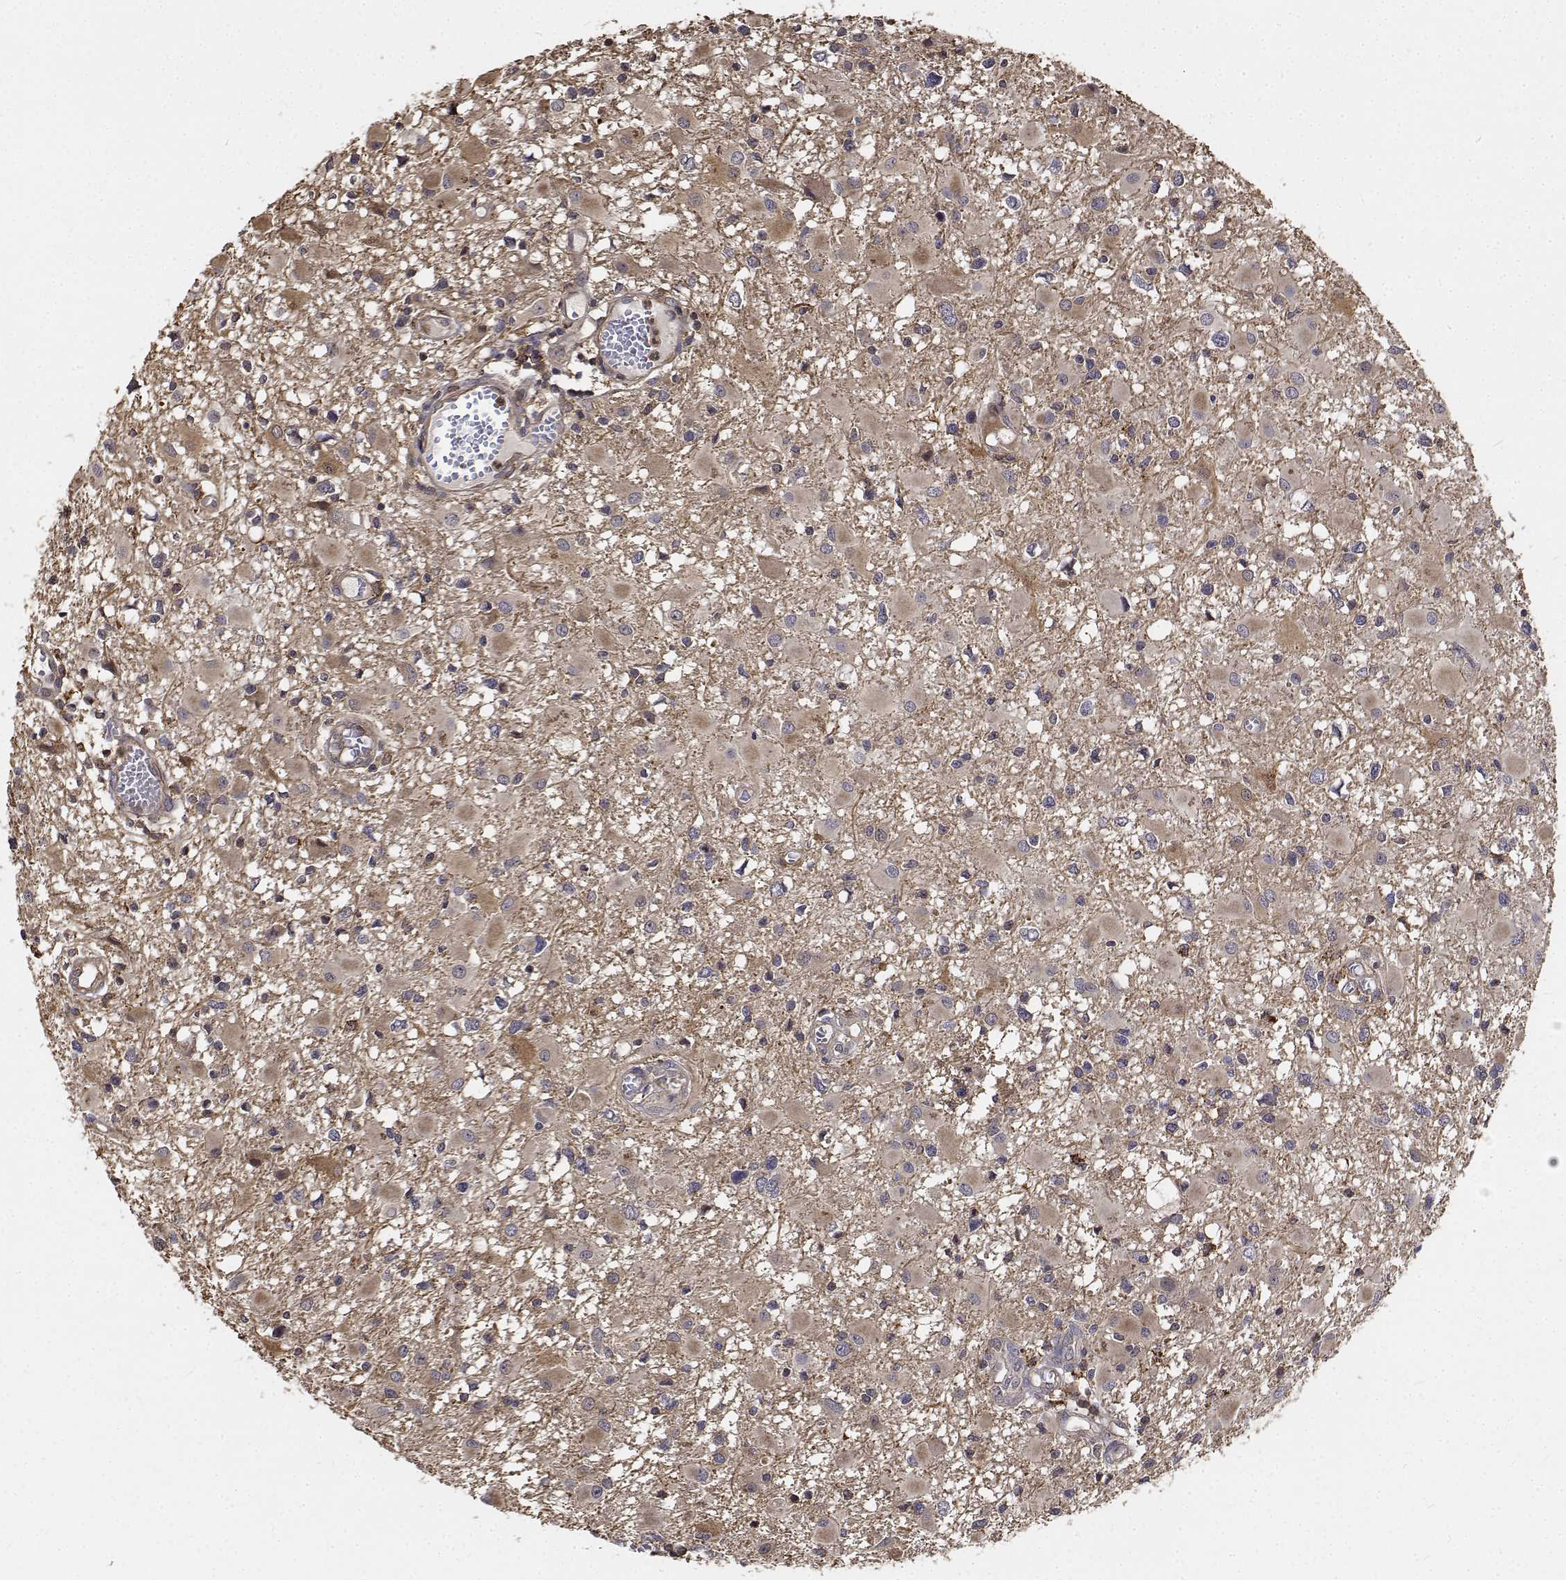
{"staining": {"intensity": "weak", "quantity": "25%-75%", "location": "cytoplasmic/membranous"}, "tissue": "glioma", "cell_type": "Tumor cells", "image_type": "cancer", "snomed": [{"axis": "morphology", "description": "Glioma, malignant, High grade"}, {"axis": "topography", "description": "Brain"}], "caption": "Immunohistochemistry (IHC) of human glioma demonstrates low levels of weak cytoplasmic/membranous expression in approximately 25%-75% of tumor cells.", "gene": "PCID2", "patient": {"sex": "male", "age": 54}}